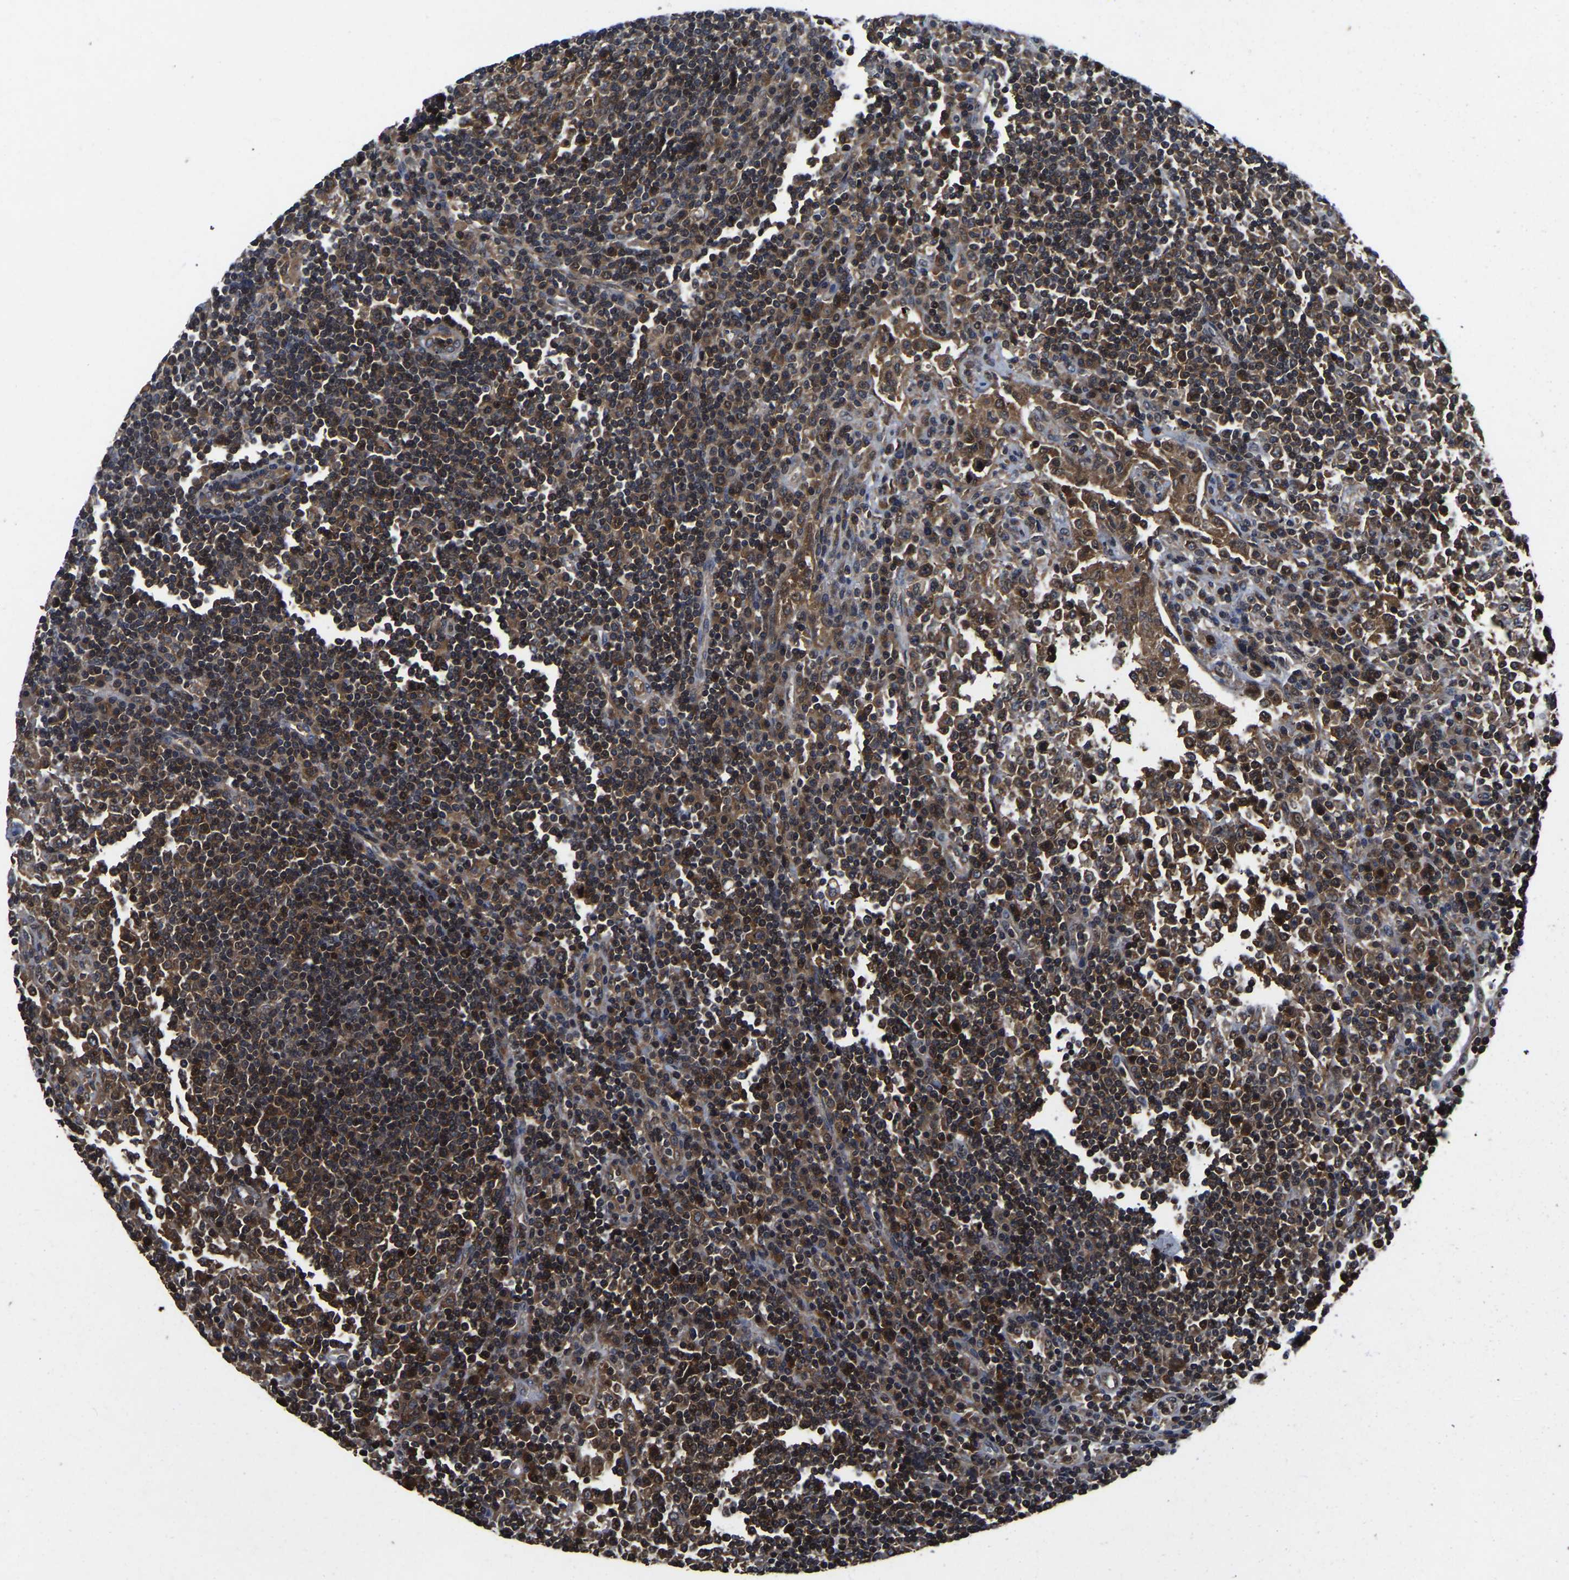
{"staining": {"intensity": "moderate", "quantity": ">75%", "location": "cytoplasmic/membranous"}, "tissue": "lymph node", "cell_type": "Germinal center cells", "image_type": "normal", "snomed": [{"axis": "morphology", "description": "Normal tissue, NOS"}, {"axis": "topography", "description": "Lymph node"}], "caption": "Brown immunohistochemical staining in benign lymph node shows moderate cytoplasmic/membranous positivity in approximately >75% of germinal center cells. Using DAB (brown) and hematoxylin (blue) stains, captured at high magnification using brightfield microscopy.", "gene": "FGD5", "patient": {"sex": "female", "age": 53}}